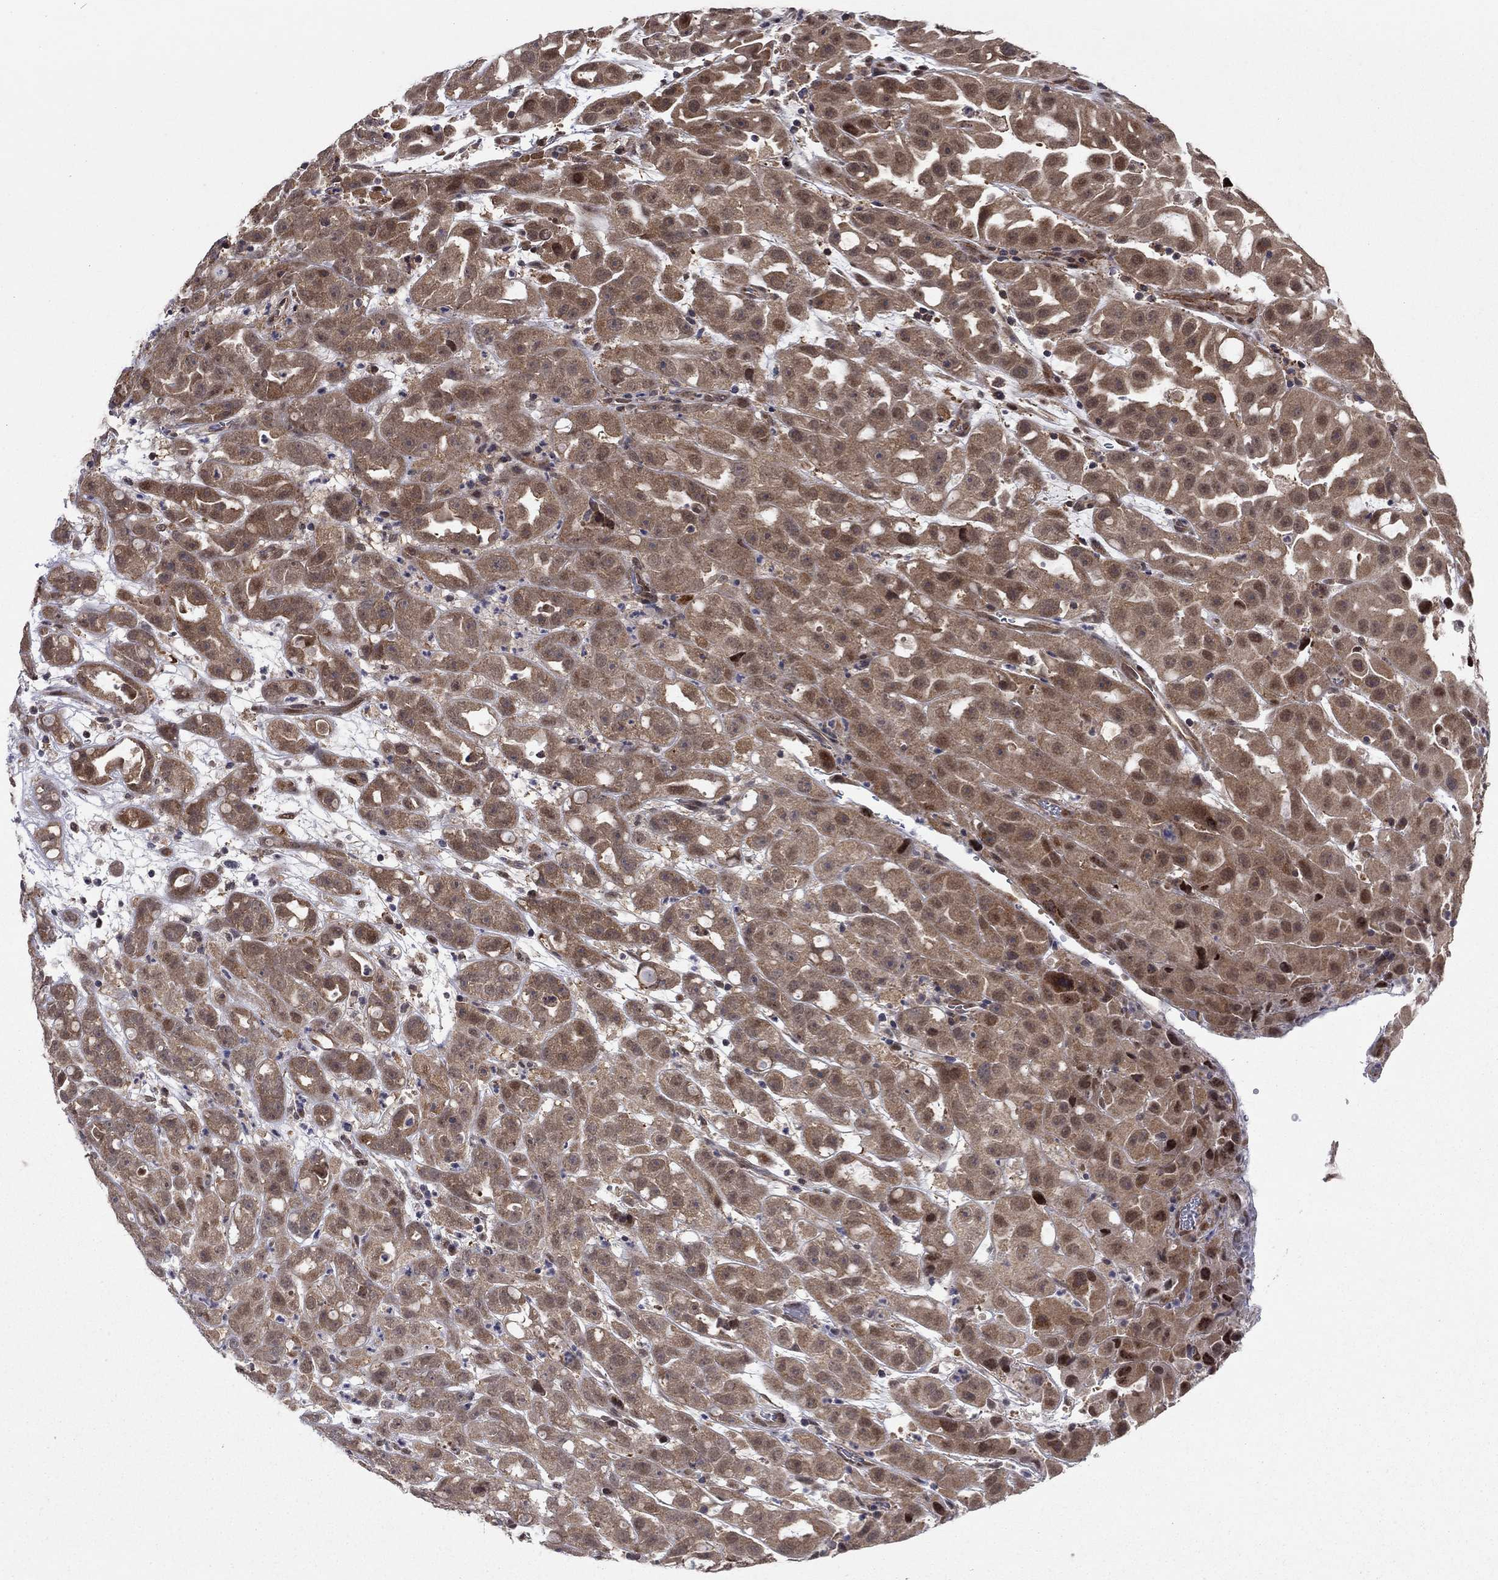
{"staining": {"intensity": "moderate", "quantity": ">75%", "location": "cytoplasmic/membranous"}, "tissue": "urothelial cancer", "cell_type": "Tumor cells", "image_type": "cancer", "snomed": [{"axis": "morphology", "description": "Urothelial carcinoma, High grade"}, {"axis": "topography", "description": "Urinary bladder"}], "caption": "Protein staining of urothelial cancer tissue shows moderate cytoplasmic/membranous staining in approximately >75% of tumor cells. The staining was performed using DAB, with brown indicating positive protein expression. Nuclei are stained blue with hematoxylin.", "gene": "PSMC1", "patient": {"sex": "female", "age": 41}}